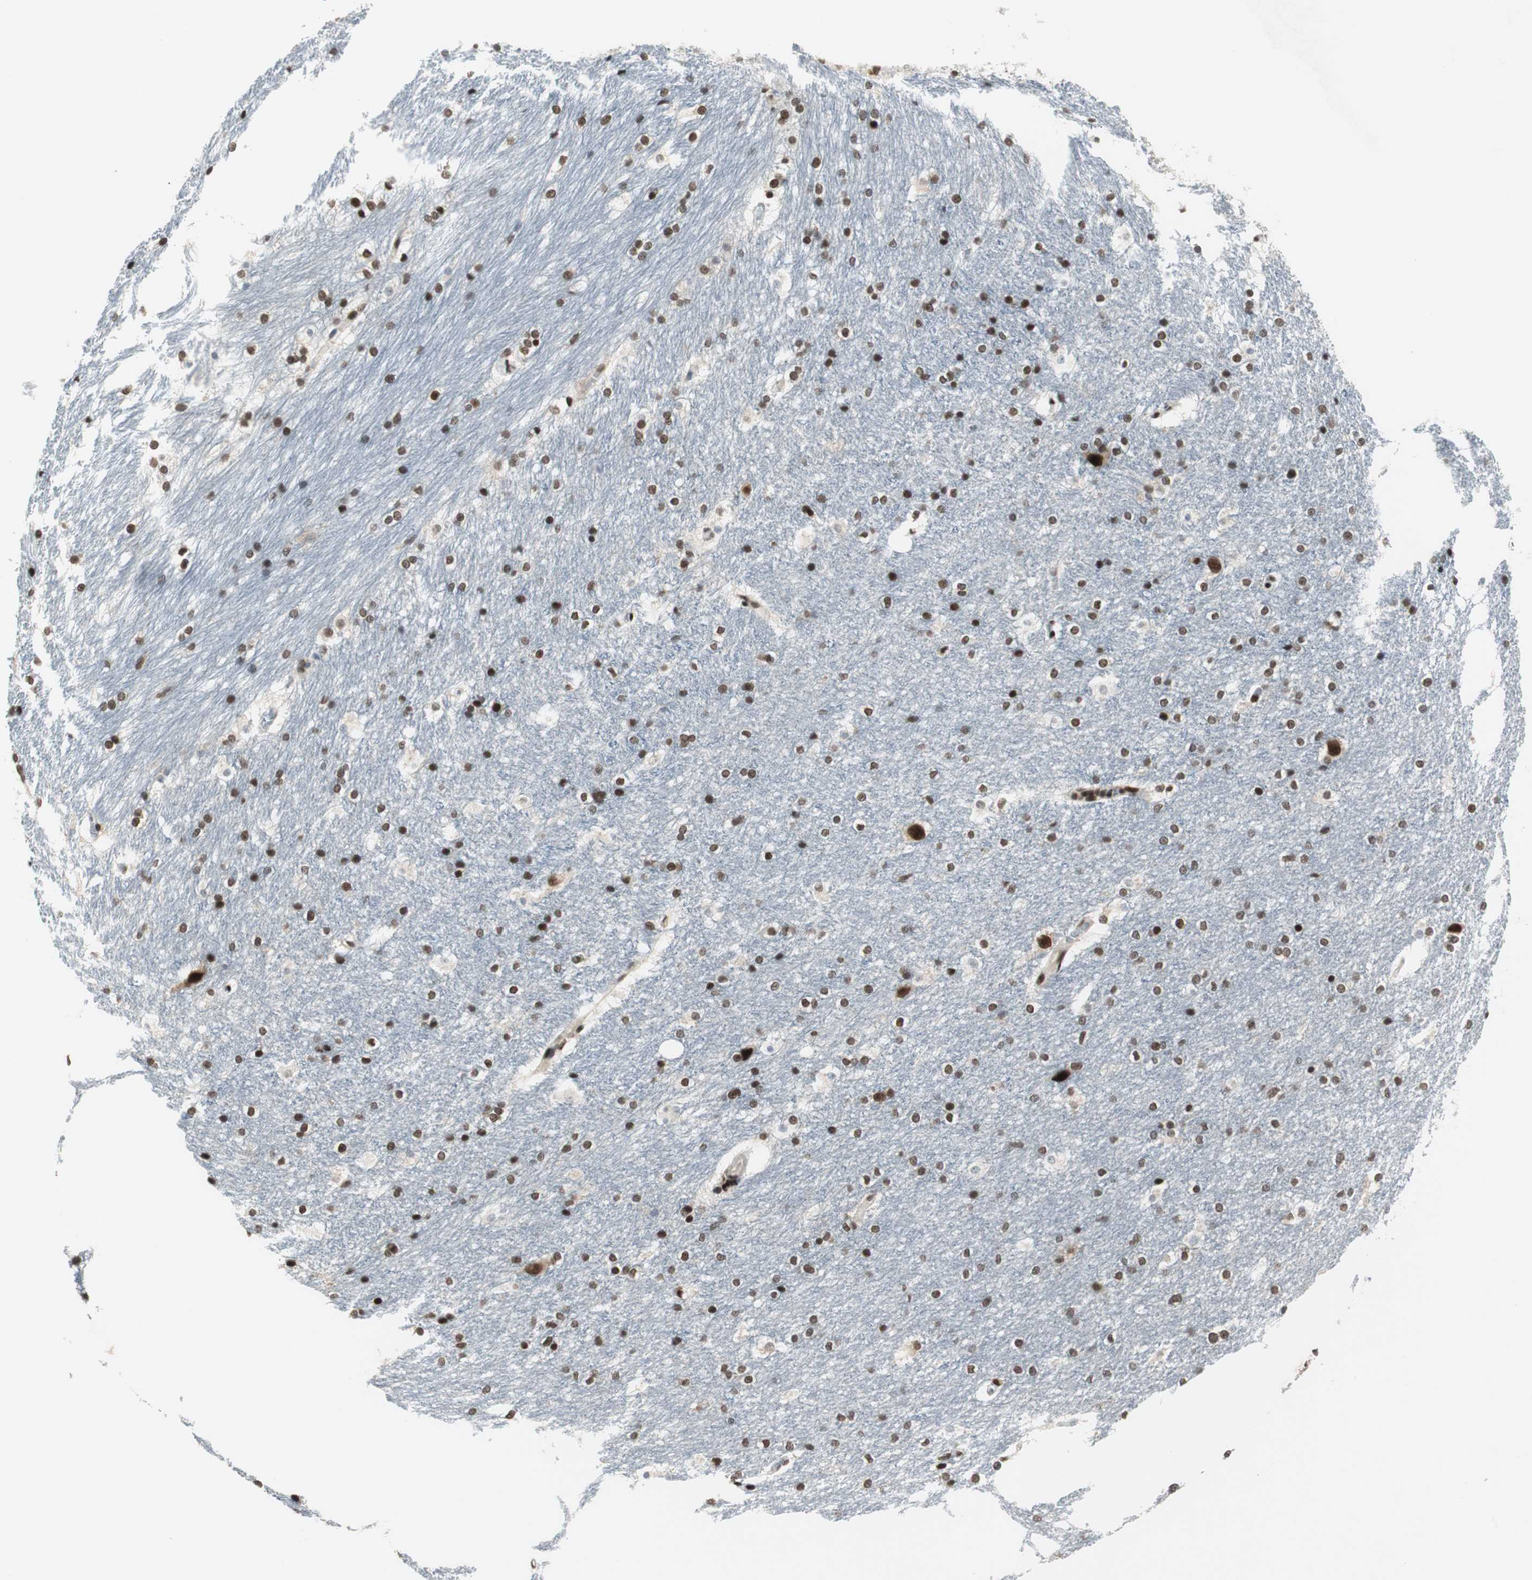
{"staining": {"intensity": "strong", "quantity": "25%-75%", "location": "nuclear"}, "tissue": "hippocampus", "cell_type": "Glial cells", "image_type": "normal", "snomed": [{"axis": "morphology", "description": "Normal tissue, NOS"}, {"axis": "topography", "description": "Hippocampus"}], "caption": "Immunohistochemistry (IHC) staining of benign hippocampus, which exhibits high levels of strong nuclear staining in approximately 25%-75% of glial cells indicating strong nuclear protein expression. The staining was performed using DAB (3,3'-diaminobenzidine) (brown) for protein detection and nuclei were counterstained in hematoxylin (blue).", "gene": "CDK9", "patient": {"sex": "female", "age": 19}}